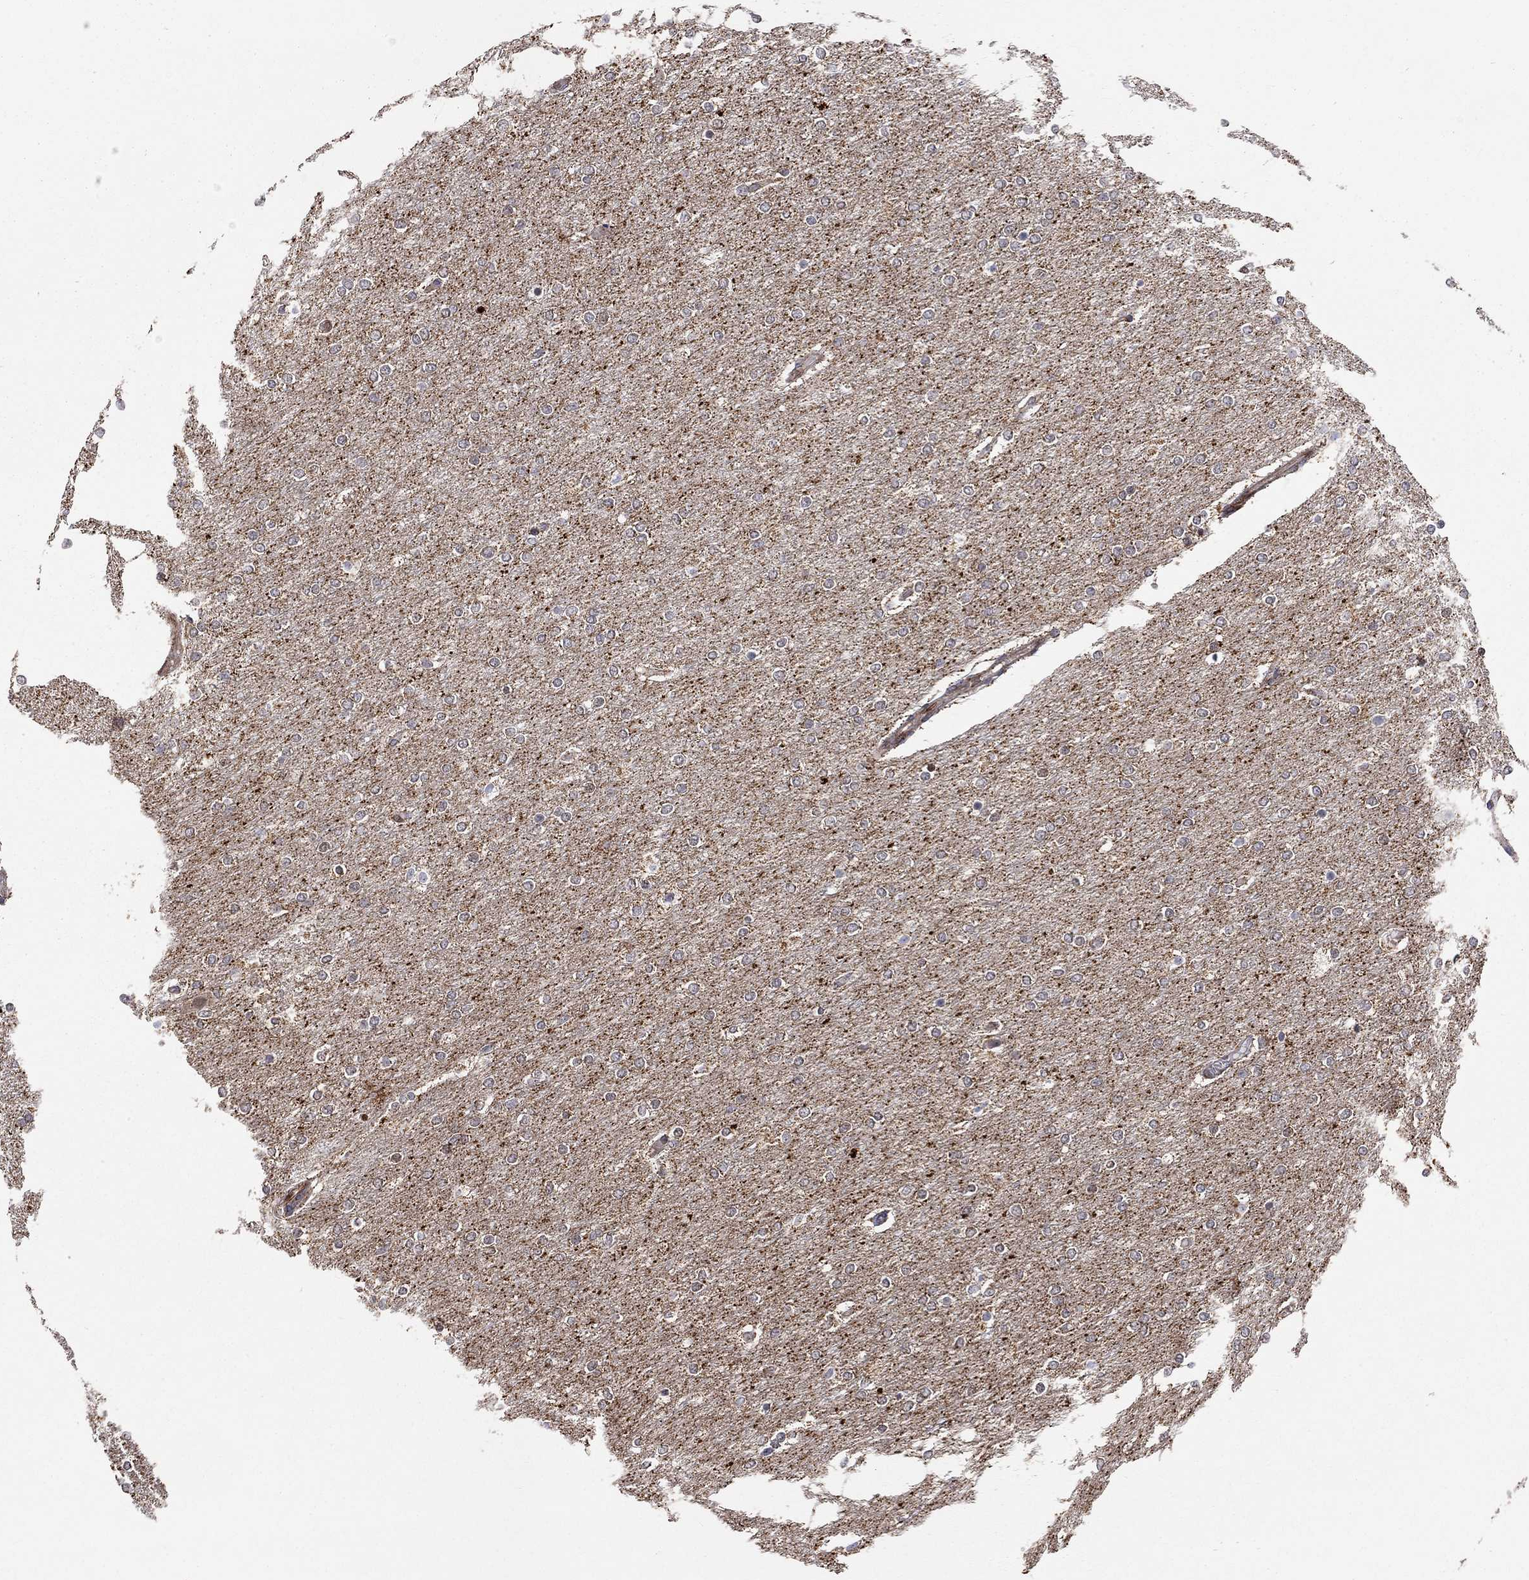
{"staining": {"intensity": "negative", "quantity": "none", "location": "none"}, "tissue": "glioma", "cell_type": "Tumor cells", "image_type": "cancer", "snomed": [{"axis": "morphology", "description": "Glioma, malignant, High grade"}, {"axis": "topography", "description": "Brain"}], "caption": "Photomicrograph shows no protein staining in tumor cells of glioma tissue.", "gene": "ELOB", "patient": {"sex": "female", "age": 61}}